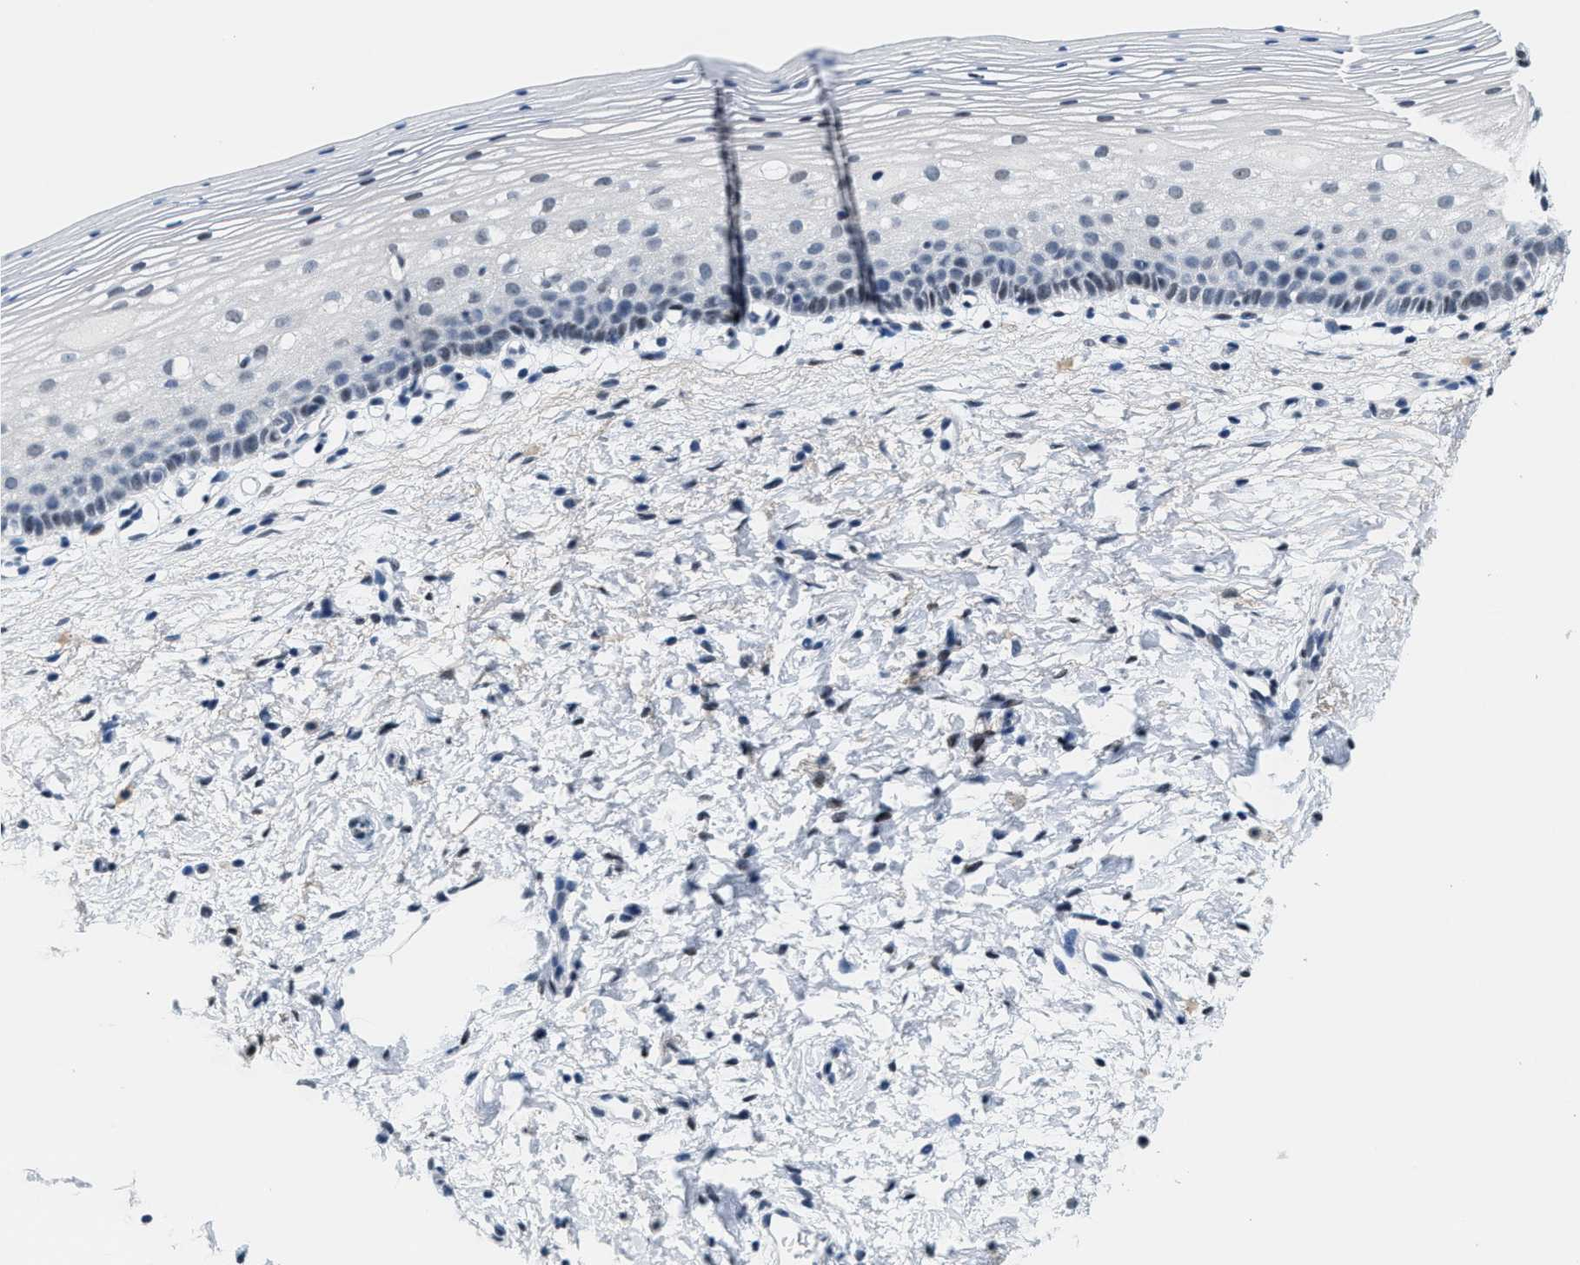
{"staining": {"intensity": "negative", "quantity": "none", "location": "none"}, "tissue": "cervix", "cell_type": "Glandular cells", "image_type": "normal", "snomed": [{"axis": "morphology", "description": "Normal tissue, NOS"}, {"axis": "topography", "description": "Cervix"}], "caption": "An immunohistochemistry (IHC) histopathology image of unremarkable cervix is shown. There is no staining in glandular cells of cervix. (Immunohistochemistry (ihc), brightfield microscopy, high magnification).", "gene": "SETD1B", "patient": {"sex": "female", "age": 72}}